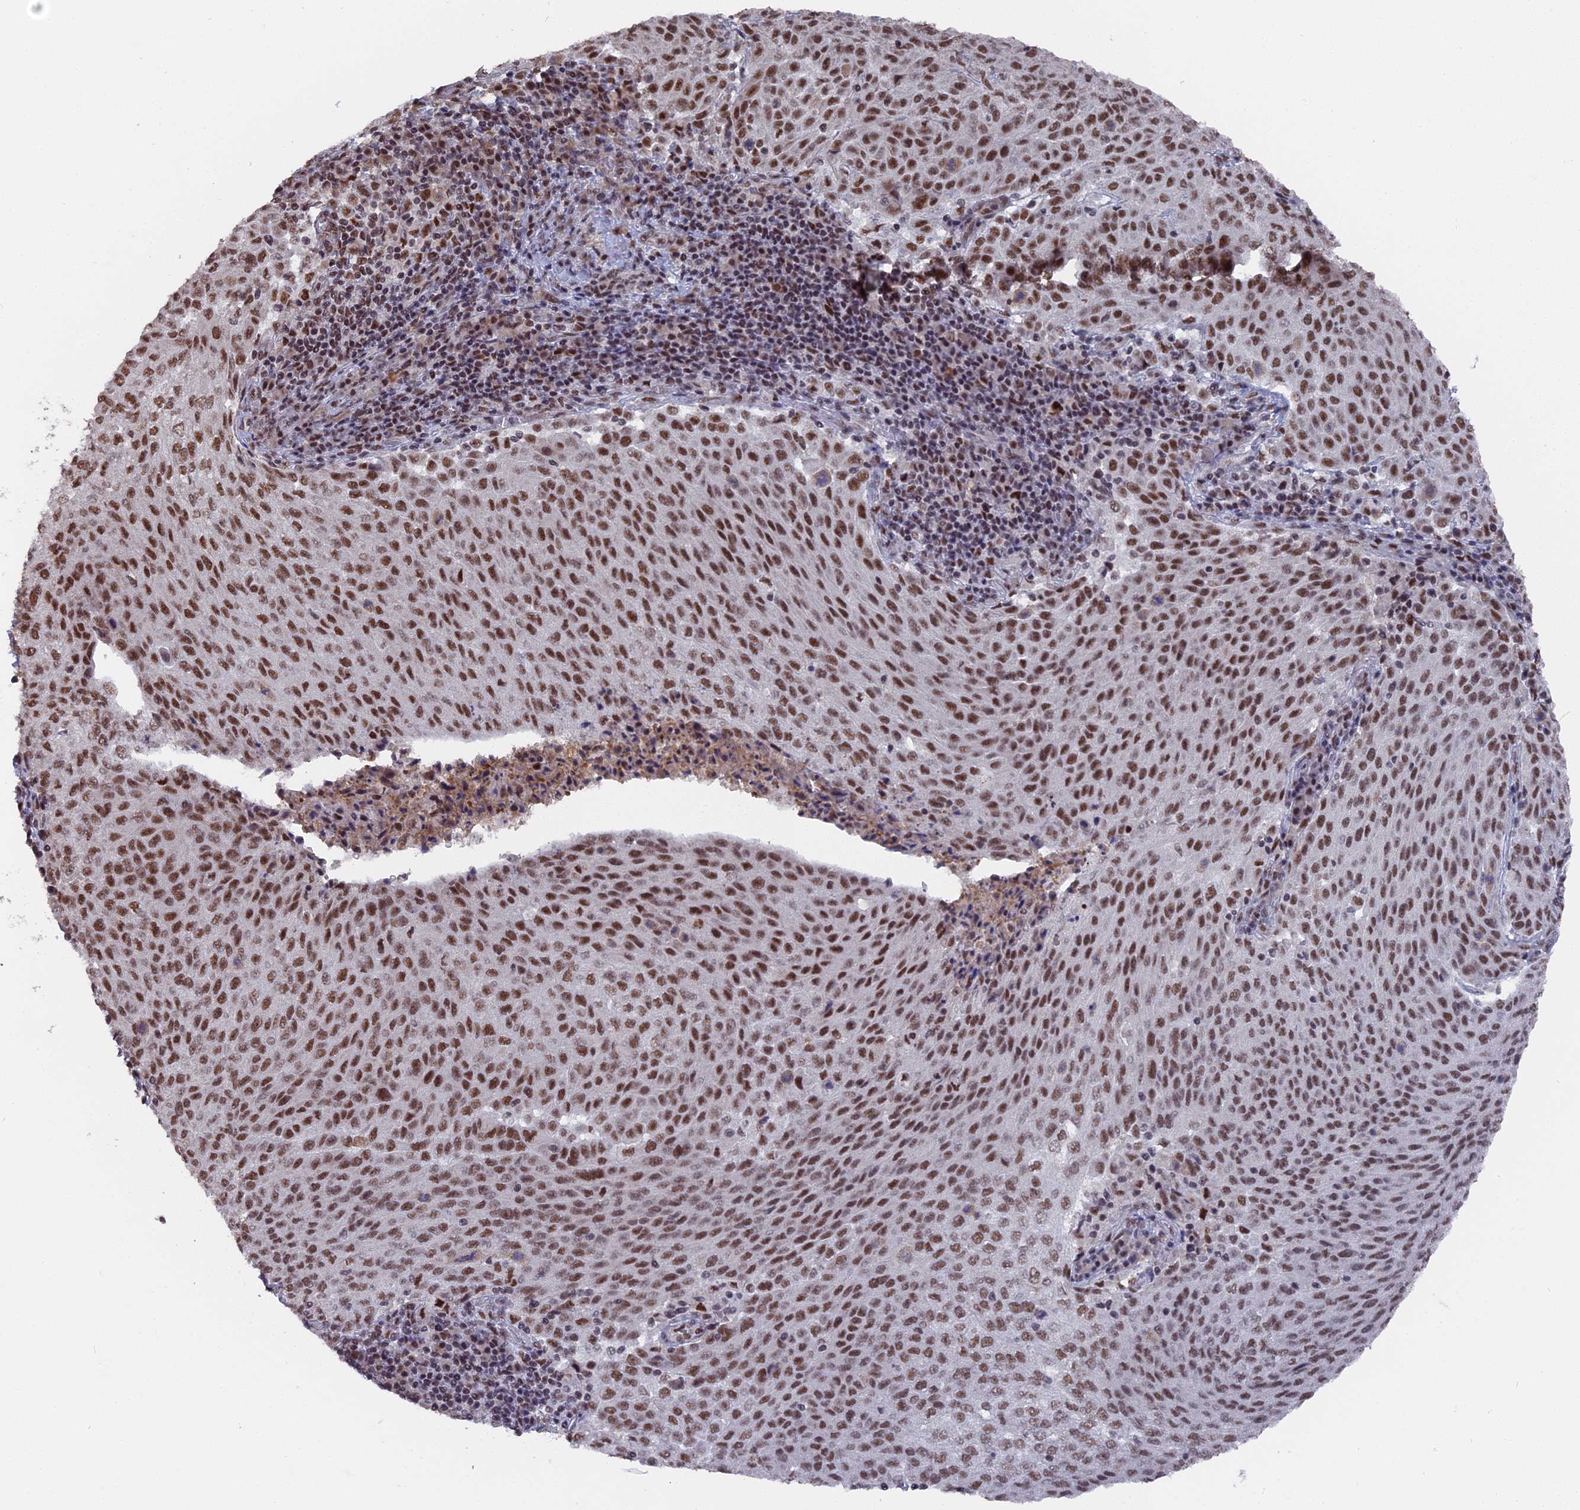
{"staining": {"intensity": "moderate", "quantity": ">75%", "location": "nuclear"}, "tissue": "cervical cancer", "cell_type": "Tumor cells", "image_type": "cancer", "snomed": [{"axis": "morphology", "description": "Squamous cell carcinoma, NOS"}, {"axis": "topography", "description": "Cervix"}], "caption": "A histopathology image of human cervical cancer (squamous cell carcinoma) stained for a protein exhibits moderate nuclear brown staining in tumor cells. (DAB IHC, brown staining for protein, blue staining for nuclei).", "gene": "SF3A2", "patient": {"sex": "female", "age": 46}}